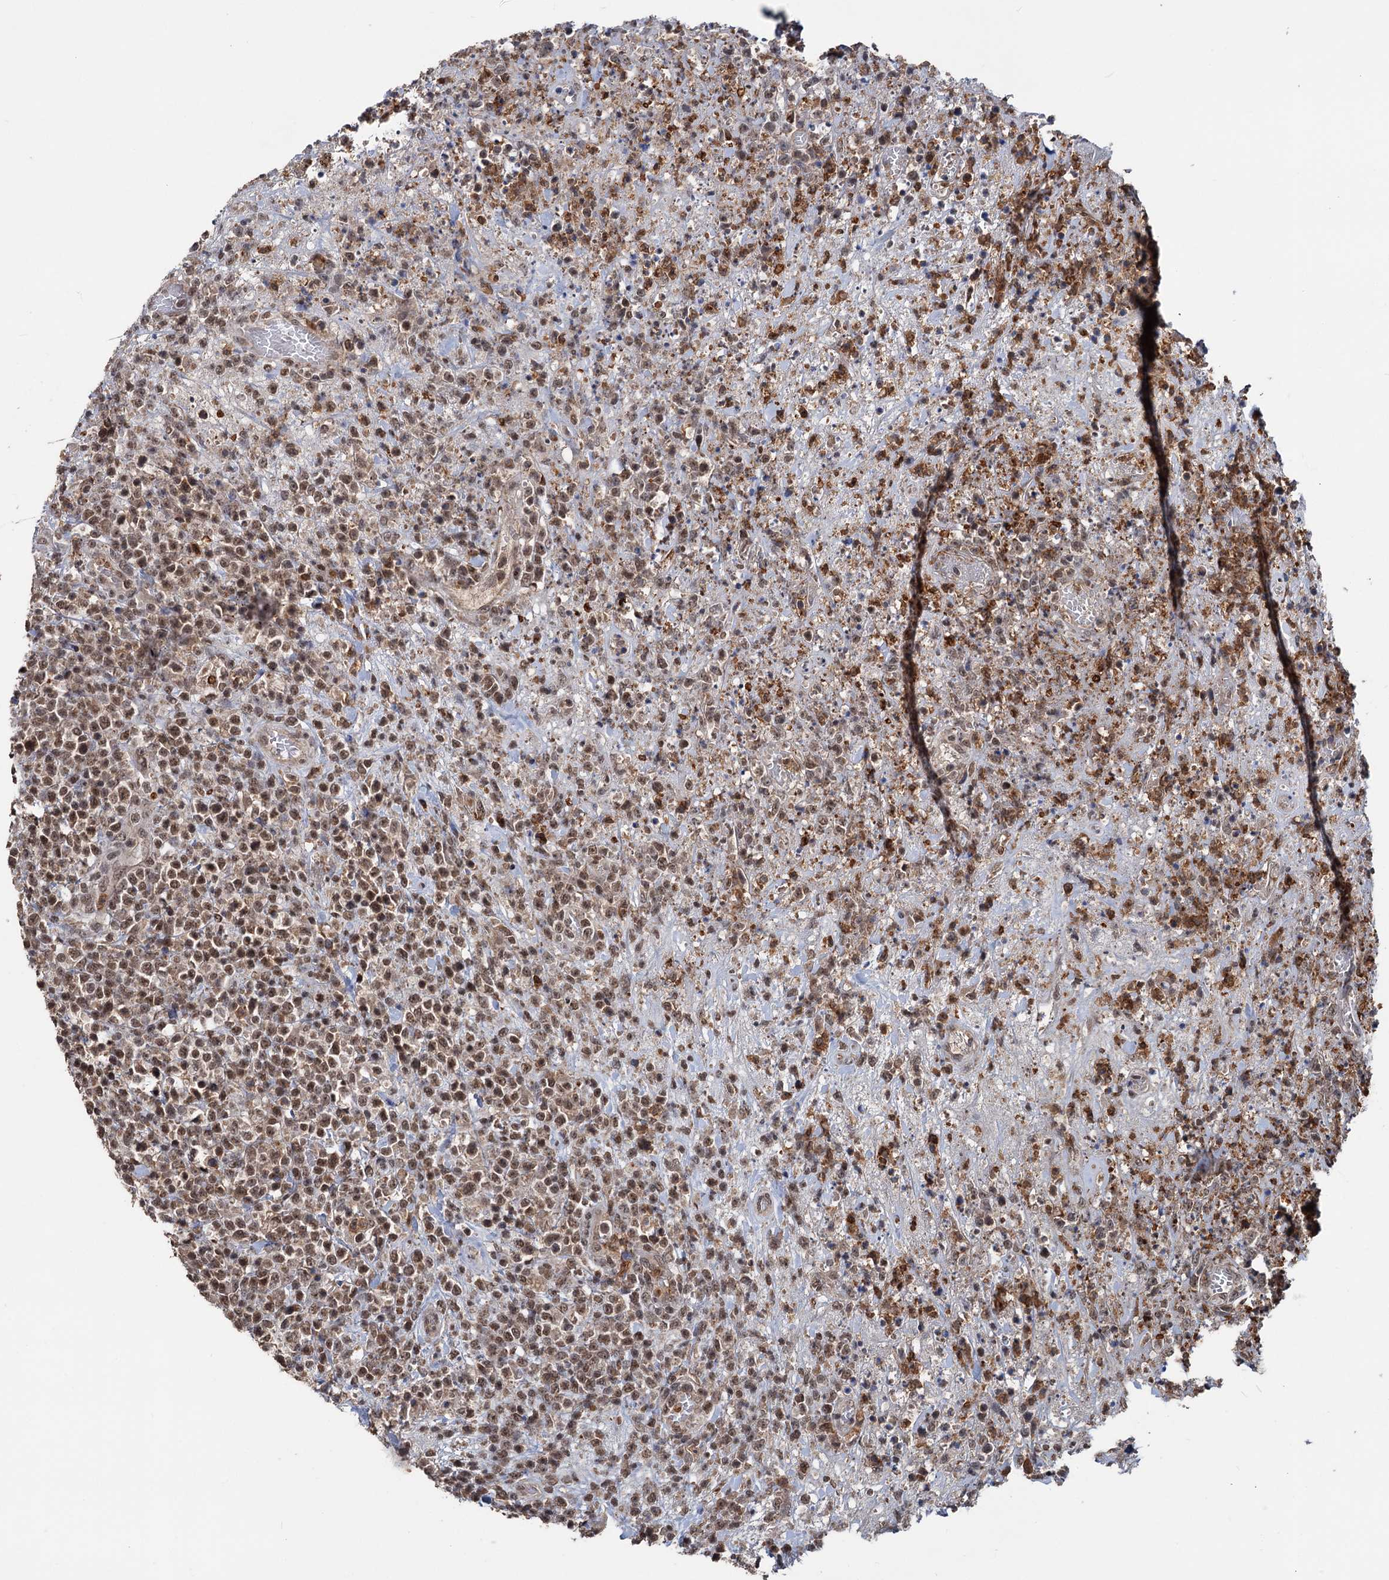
{"staining": {"intensity": "moderate", "quantity": ">75%", "location": "nuclear"}, "tissue": "lymphoma", "cell_type": "Tumor cells", "image_type": "cancer", "snomed": [{"axis": "morphology", "description": "Malignant lymphoma, non-Hodgkin's type, High grade"}, {"axis": "topography", "description": "Colon"}], "caption": "Protein expression analysis of high-grade malignant lymphoma, non-Hodgkin's type demonstrates moderate nuclear positivity in about >75% of tumor cells. (IHC, brightfield microscopy, high magnification).", "gene": "KANSL2", "patient": {"sex": "female", "age": 53}}